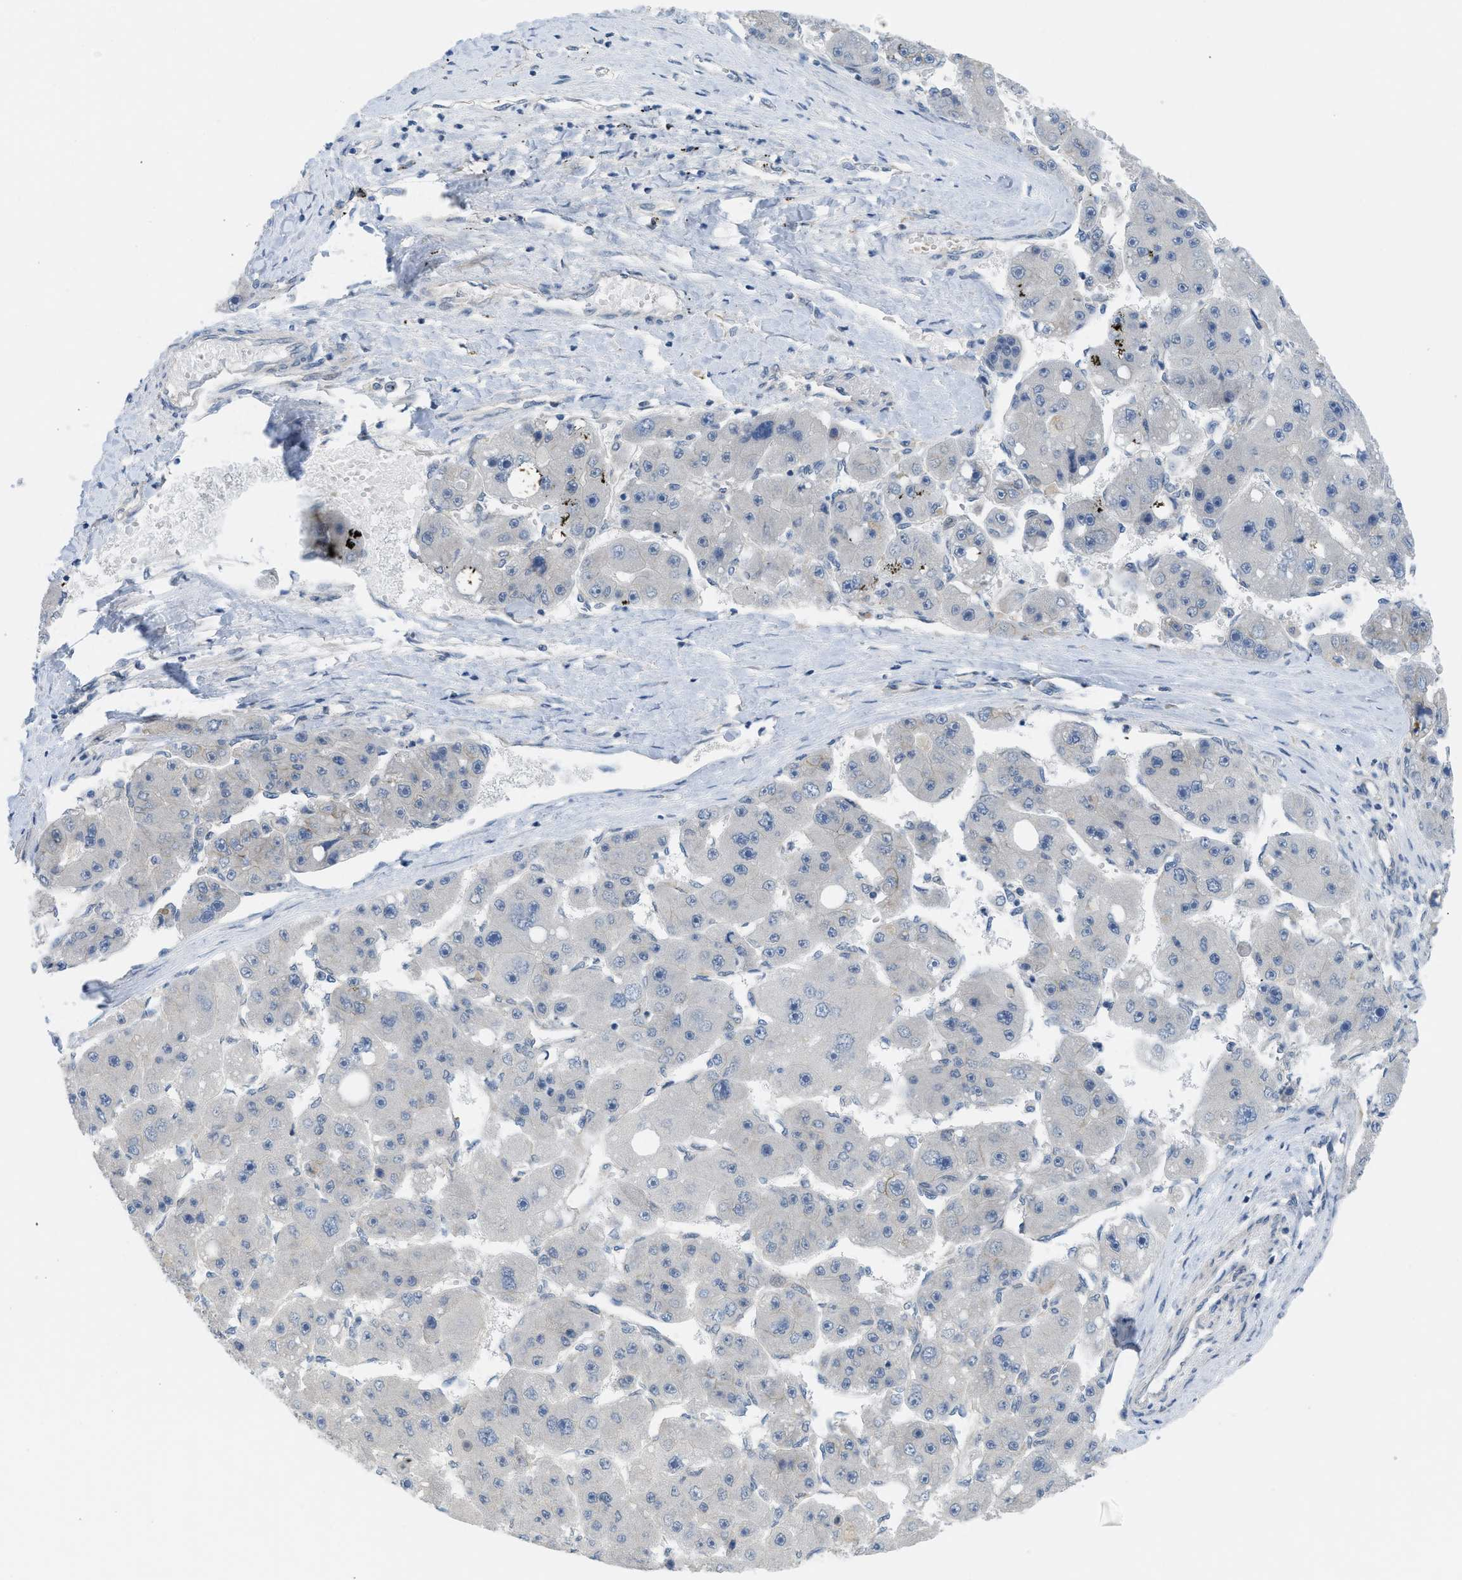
{"staining": {"intensity": "negative", "quantity": "none", "location": "none"}, "tissue": "liver cancer", "cell_type": "Tumor cells", "image_type": "cancer", "snomed": [{"axis": "morphology", "description": "Carcinoma, Hepatocellular, NOS"}, {"axis": "topography", "description": "Liver"}], "caption": "This is a histopathology image of IHC staining of liver cancer, which shows no expression in tumor cells.", "gene": "TNFAIP1", "patient": {"sex": "female", "age": 61}}